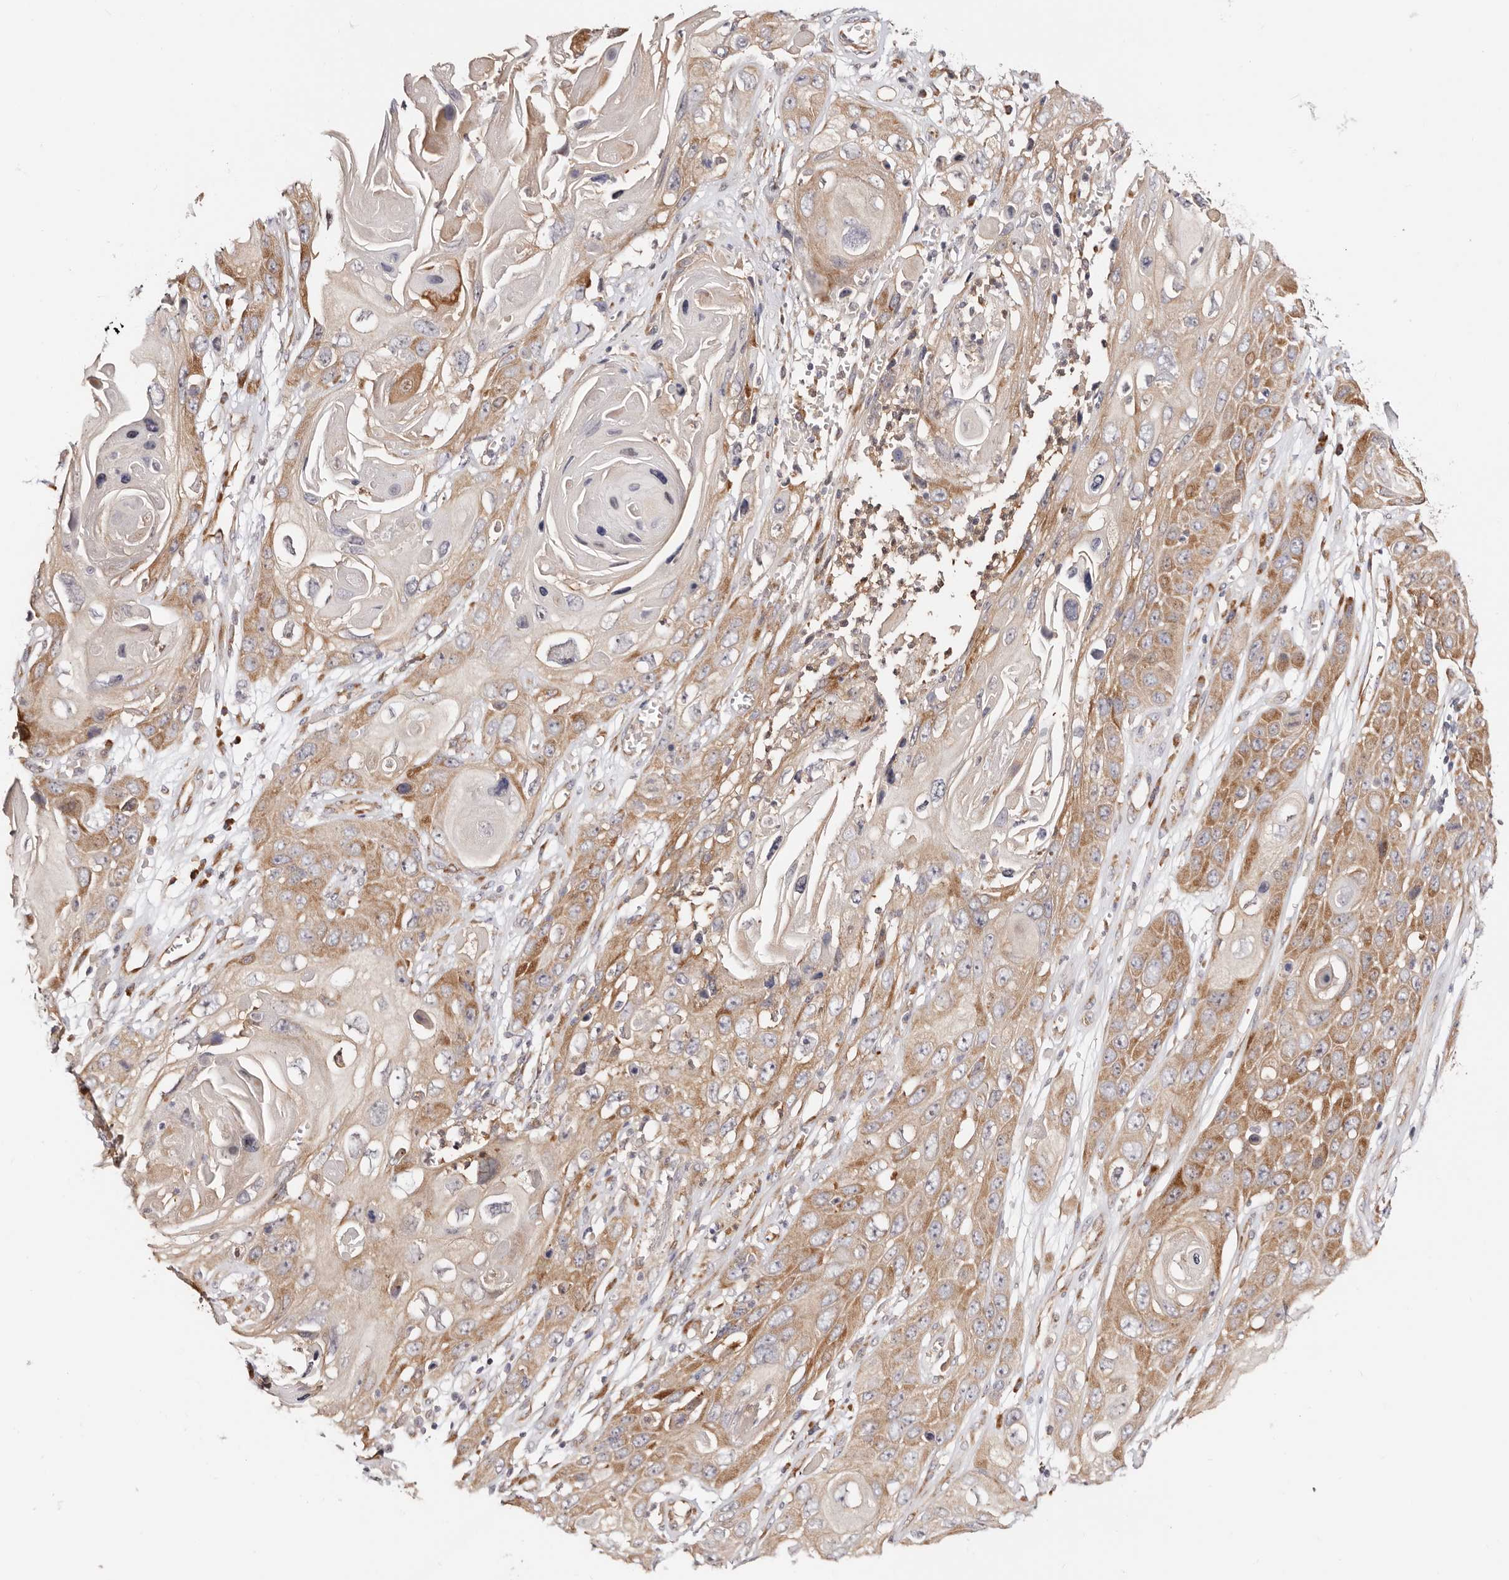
{"staining": {"intensity": "moderate", "quantity": ">75%", "location": "cytoplasmic/membranous"}, "tissue": "skin cancer", "cell_type": "Tumor cells", "image_type": "cancer", "snomed": [{"axis": "morphology", "description": "Squamous cell carcinoma, NOS"}, {"axis": "topography", "description": "Skin"}], "caption": "High-magnification brightfield microscopy of skin squamous cell carcinoma stained with DAB (3,3'-diaminobenzidine) (brown) and counterstained with hematoxylin (blue). tumor cells exhibit moderate cytoplasmic/membranous positivity is present in approximately>75% of cells.", "gene": "BCL2L15", "patient": {"sex": "male", "age": 55}}